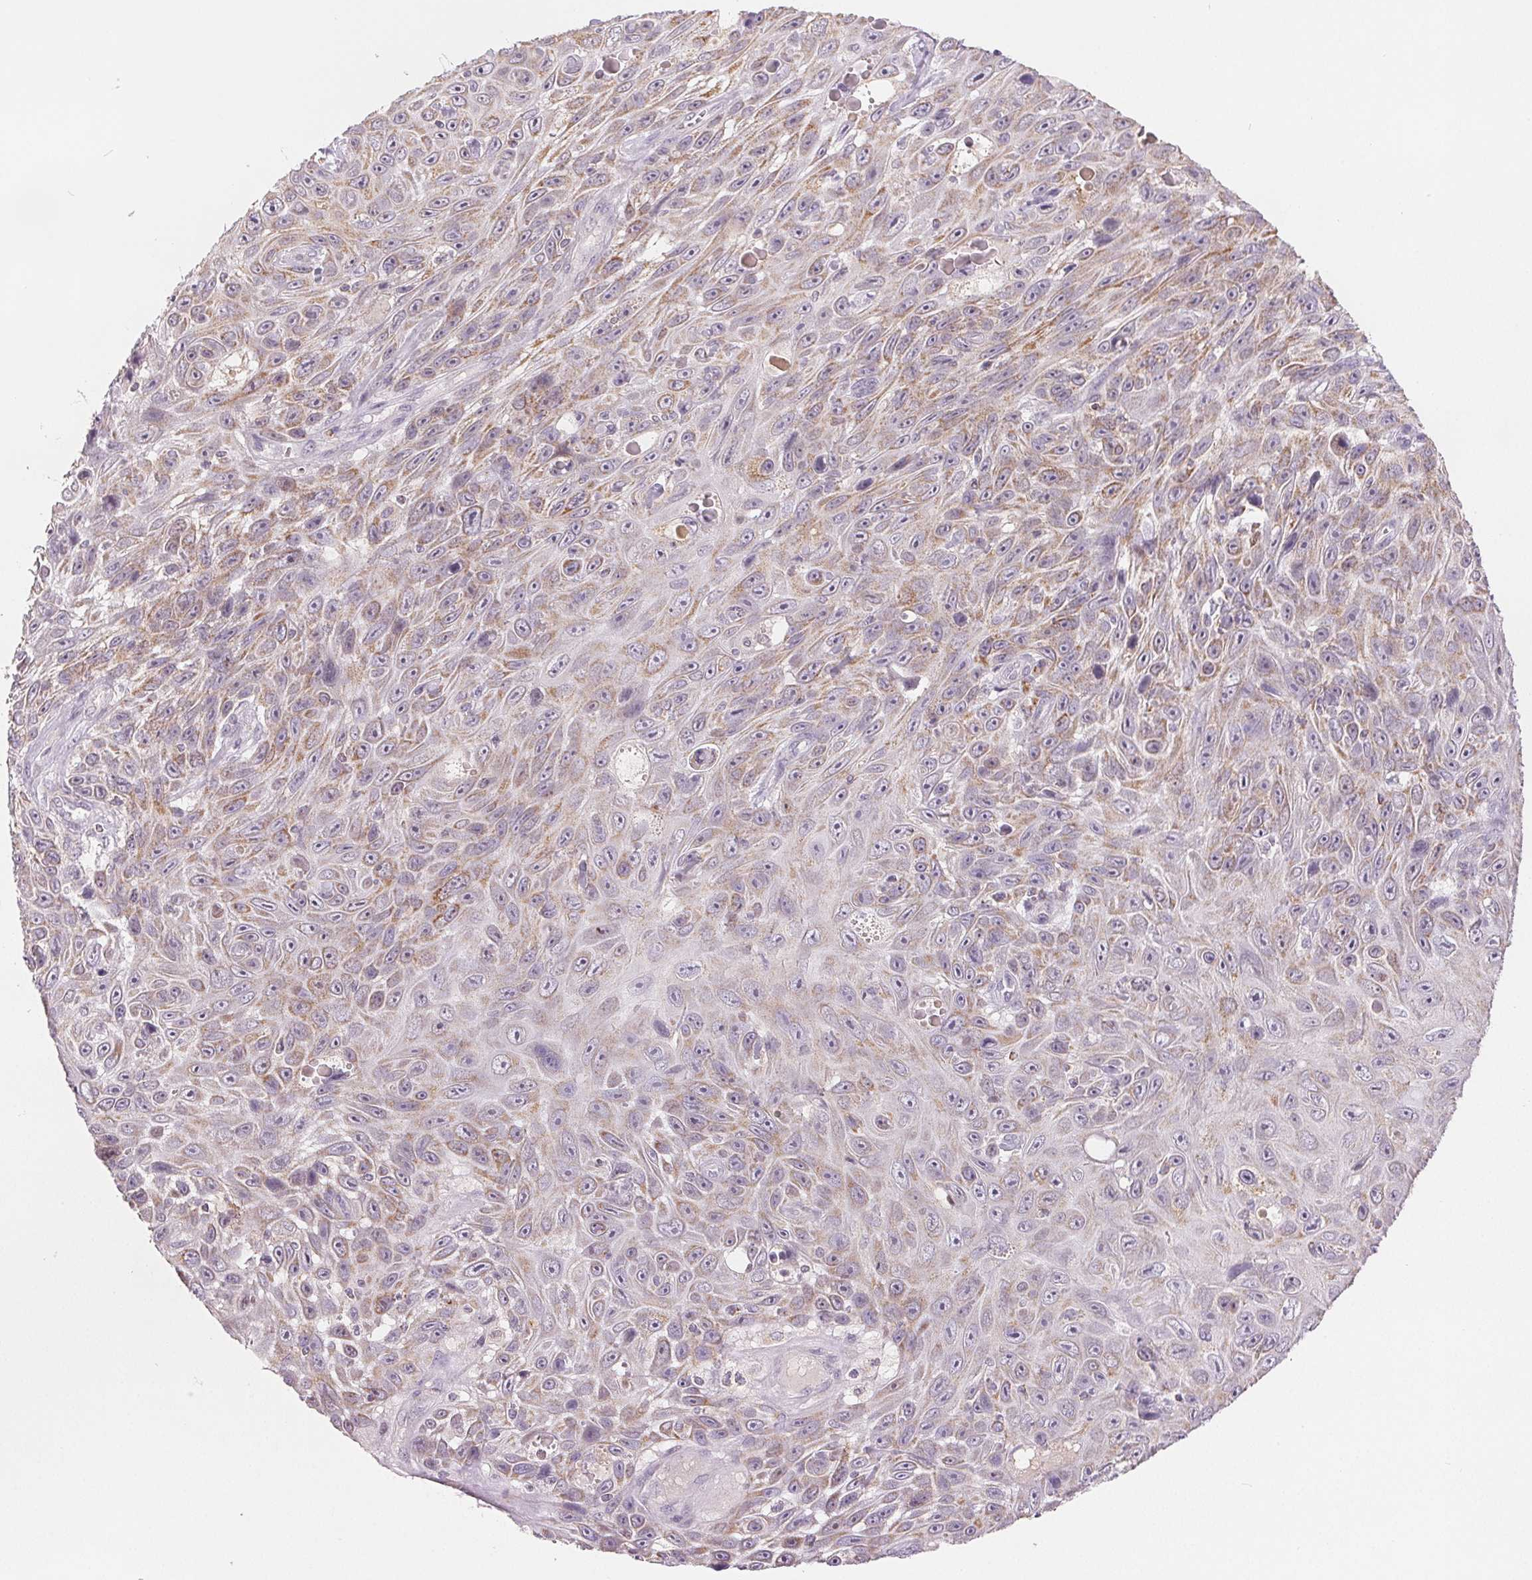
{"staining": {"intensity": "weak", "quantity": "25%-75%", "location": "cytoplasmic/membranous"}, "tissue": "skin cancer", "cell_type": "Tumor cells", "image_type": "cancer", "snomed": [{"axis": "morphology", "description": "Squamous cell carcinoma, NOS"}, {"axis": "topography", "description": "Skin"}], "caption": "Weak cytoplasmic/membranous protein expression is appreciated in about 25%-75% of tumor cells in skin cancer (squamous cell carcinoma). (Brightfield microscopy of DAB IHC at high magnification).", "gene": "HINT2", "patient": {"sex": "male", "age": 82}}